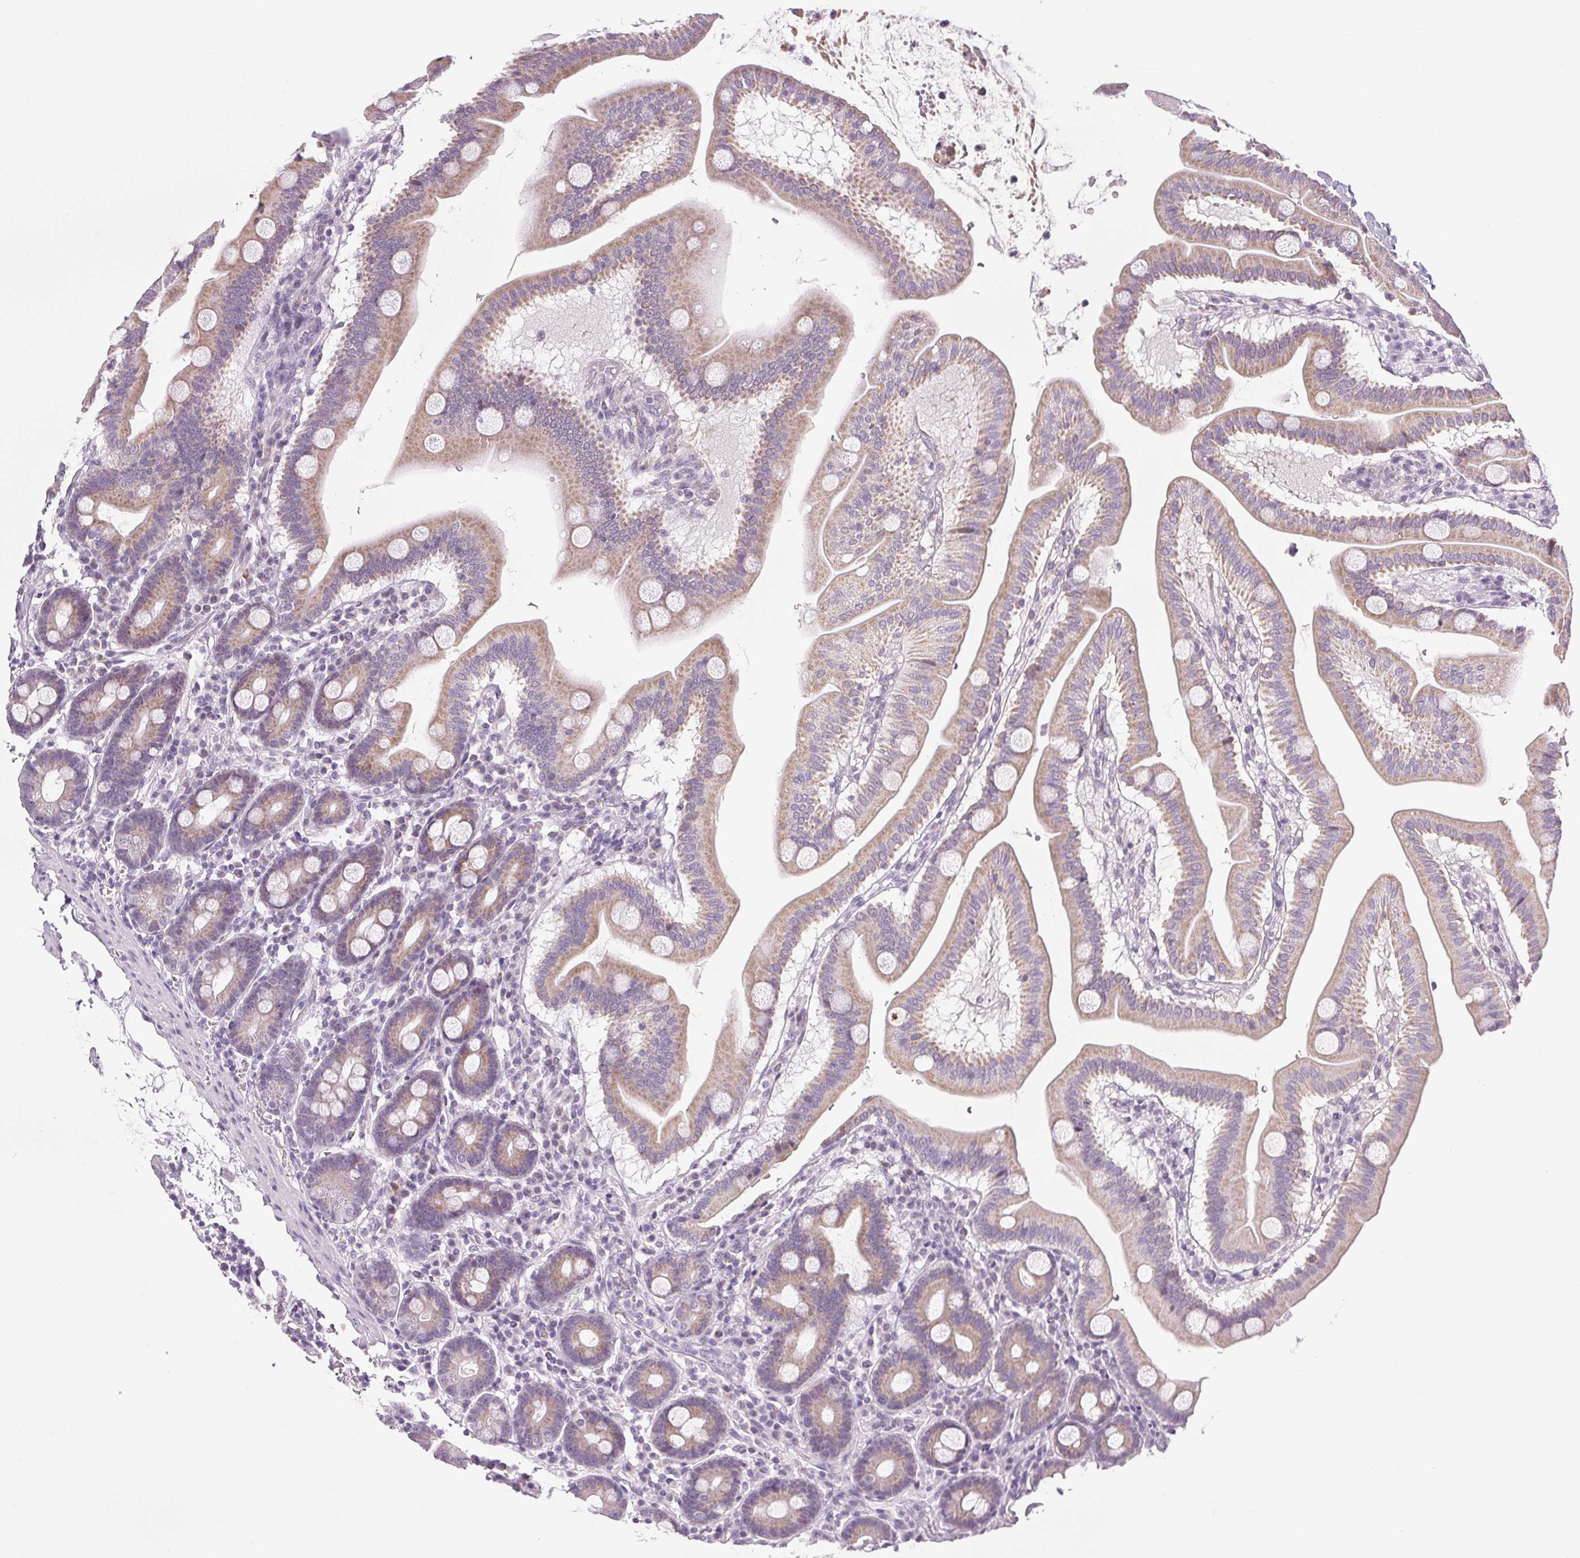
{"staining": {"intensity": "moderate", "quantity": "25%-75%", "location": "cytoplasmic/membranous"}, "tissue": "duodenum", "cell_type": "Glandular cells", "image_type": "normal", "snomed": [{"axis": "morphology", "description": "Normal tissue, NOS"}, {"axis": "topography", "description": "Pancreas"}, {"axis": "topography", "description": "Duodenum"}], "caption": "Protein staining of unremarkable duodenum shows moderate cytoplasmic/membranous positivity in about 25%-75% of glandular cells.", "gene": "COL7A1", "patient": {"sex": "male", "age": 59}}